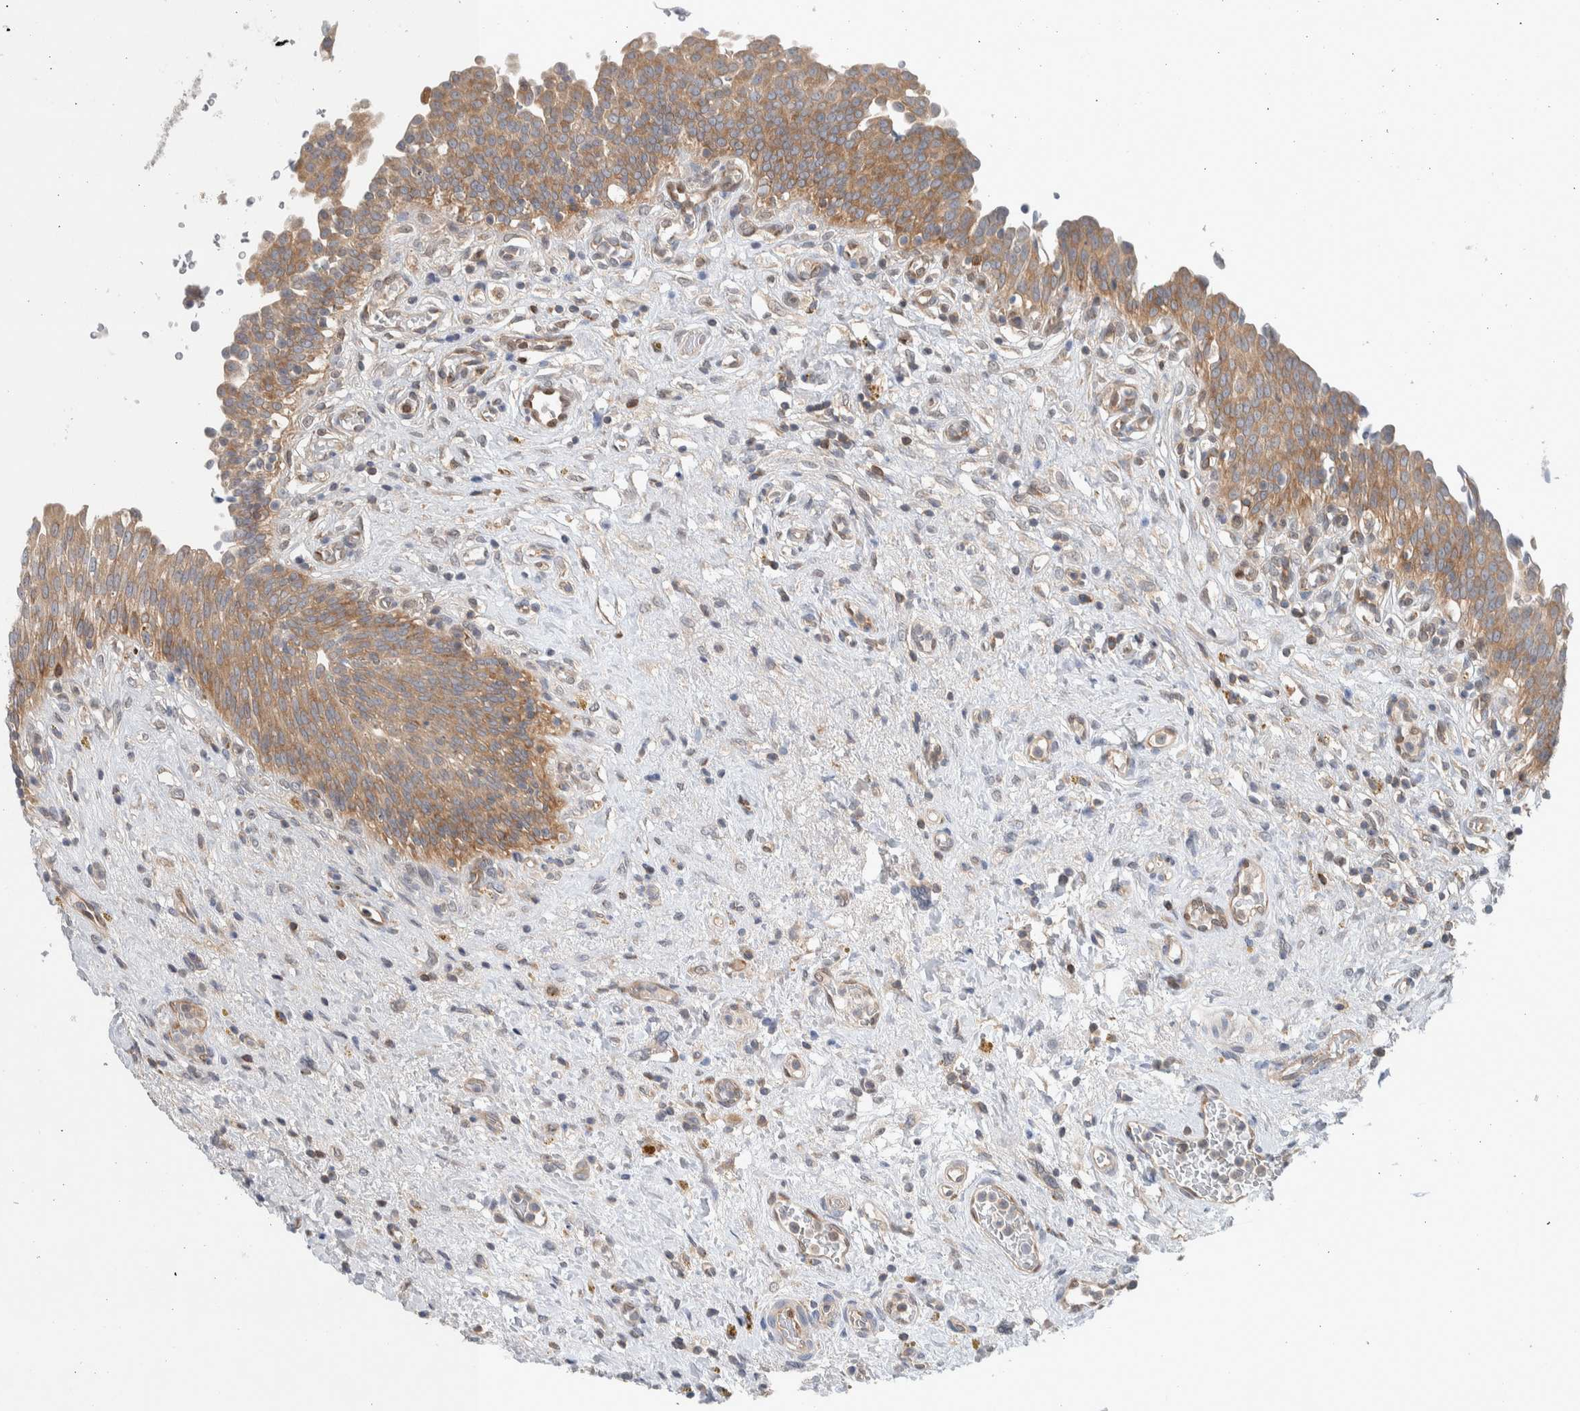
{"staining": {"intensity": "moderate", "quantity": ">75%", "location": "cytoplasmic/membranous"}, "tissue": "urinary bladder", "cell_type": "Urothelial cells", "image_type": "normal", "snomed": [{"axis": "morphology", "description": "Urothelial carcinoma, High grade"}, {"axis": "topography", "description": "Urinary bladder"}], "caption": "Immunohistochemistry (DAB) staining of normal urinary bladder shows moderate cytoplasmic/membranous protein positivity in approximately >75% of urothelial cells.", "gene": "NFKB2", "patient": {"sex": "male", "age": 46}}